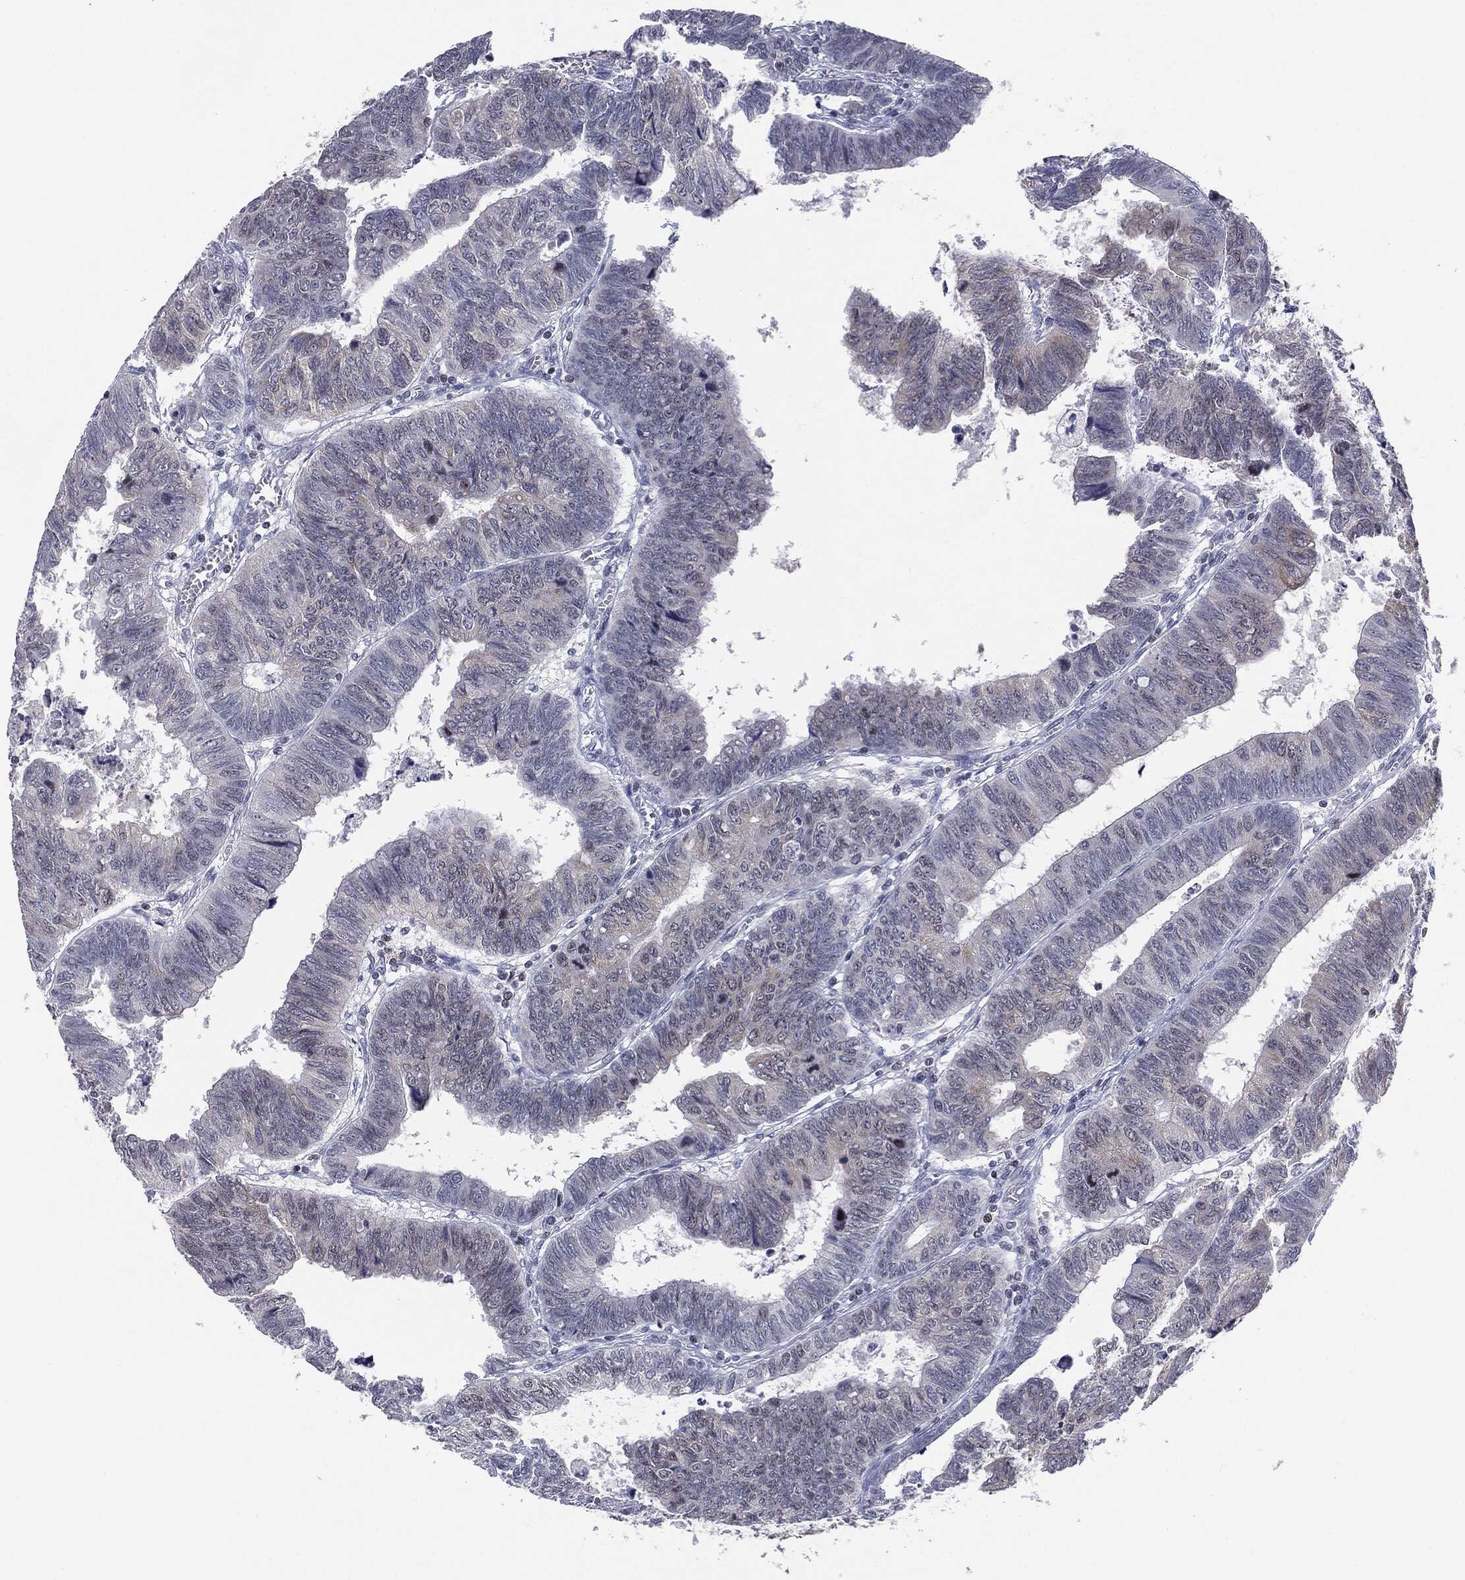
{"staining": {"intensity": "weak", "quantity": "<25%", "location": "cytoplasmic/membranous"}, "tissue": "colorectal cancer", "cell_type": "Tumor cells", "image_type": "cancer", "snomed": [{"axis": "morphology", "description": "Adenocarcinoma, NOS"}, {"axis": "topography", "description": "Colon"}], "caption": "Immunohistochemistry (IHC) of human adenocarcinoma (colorectal) demonstrates no positivity in tumor cells. The staining was performed using DAB (3,3'-diaminobenzidine) to visualize the protein expression in brown, while the nuclei were stained in blue with hematoxylin (Magnification: 20x).", "gene": "KIF2C", "patient": {"sex": "male", "age": 62}}